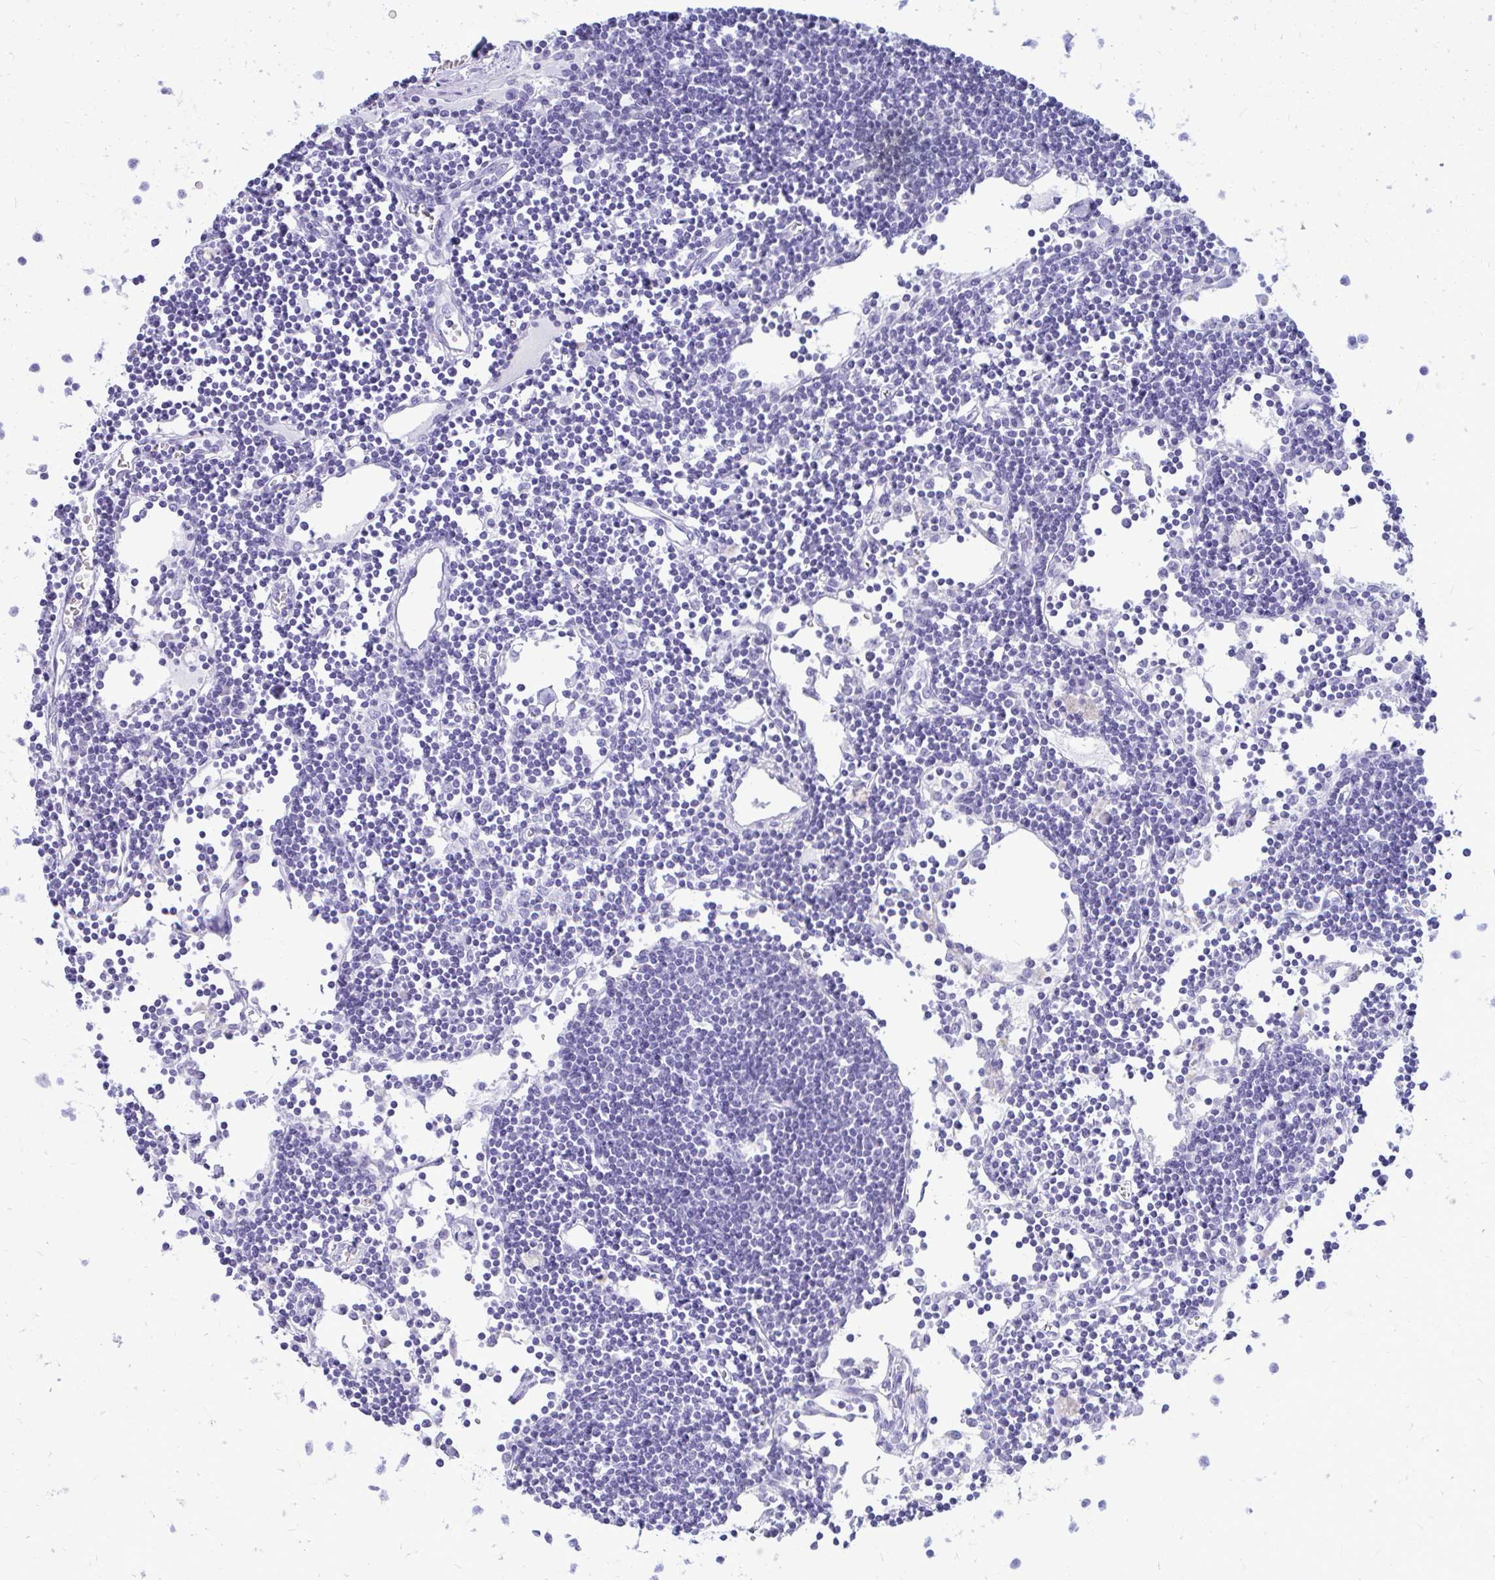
{"staining": {"intensity": "negative", "quantity": "none", "location": "none"}, "tissue": "lymph node", "cell_type": "Germinal center cells", "image_type": "normal", "snomed": [{"axis": "morphology", "description": "Normal tissue, NOS"}, {"axis": "topography", "description": "Lymph node"}], "caption": "Immunohistochemical staining of normal human lymph node shows no significant expression in germinal center cells.", "gene": "OR10R2", "patient": {"sex": "female", "age": 65}}